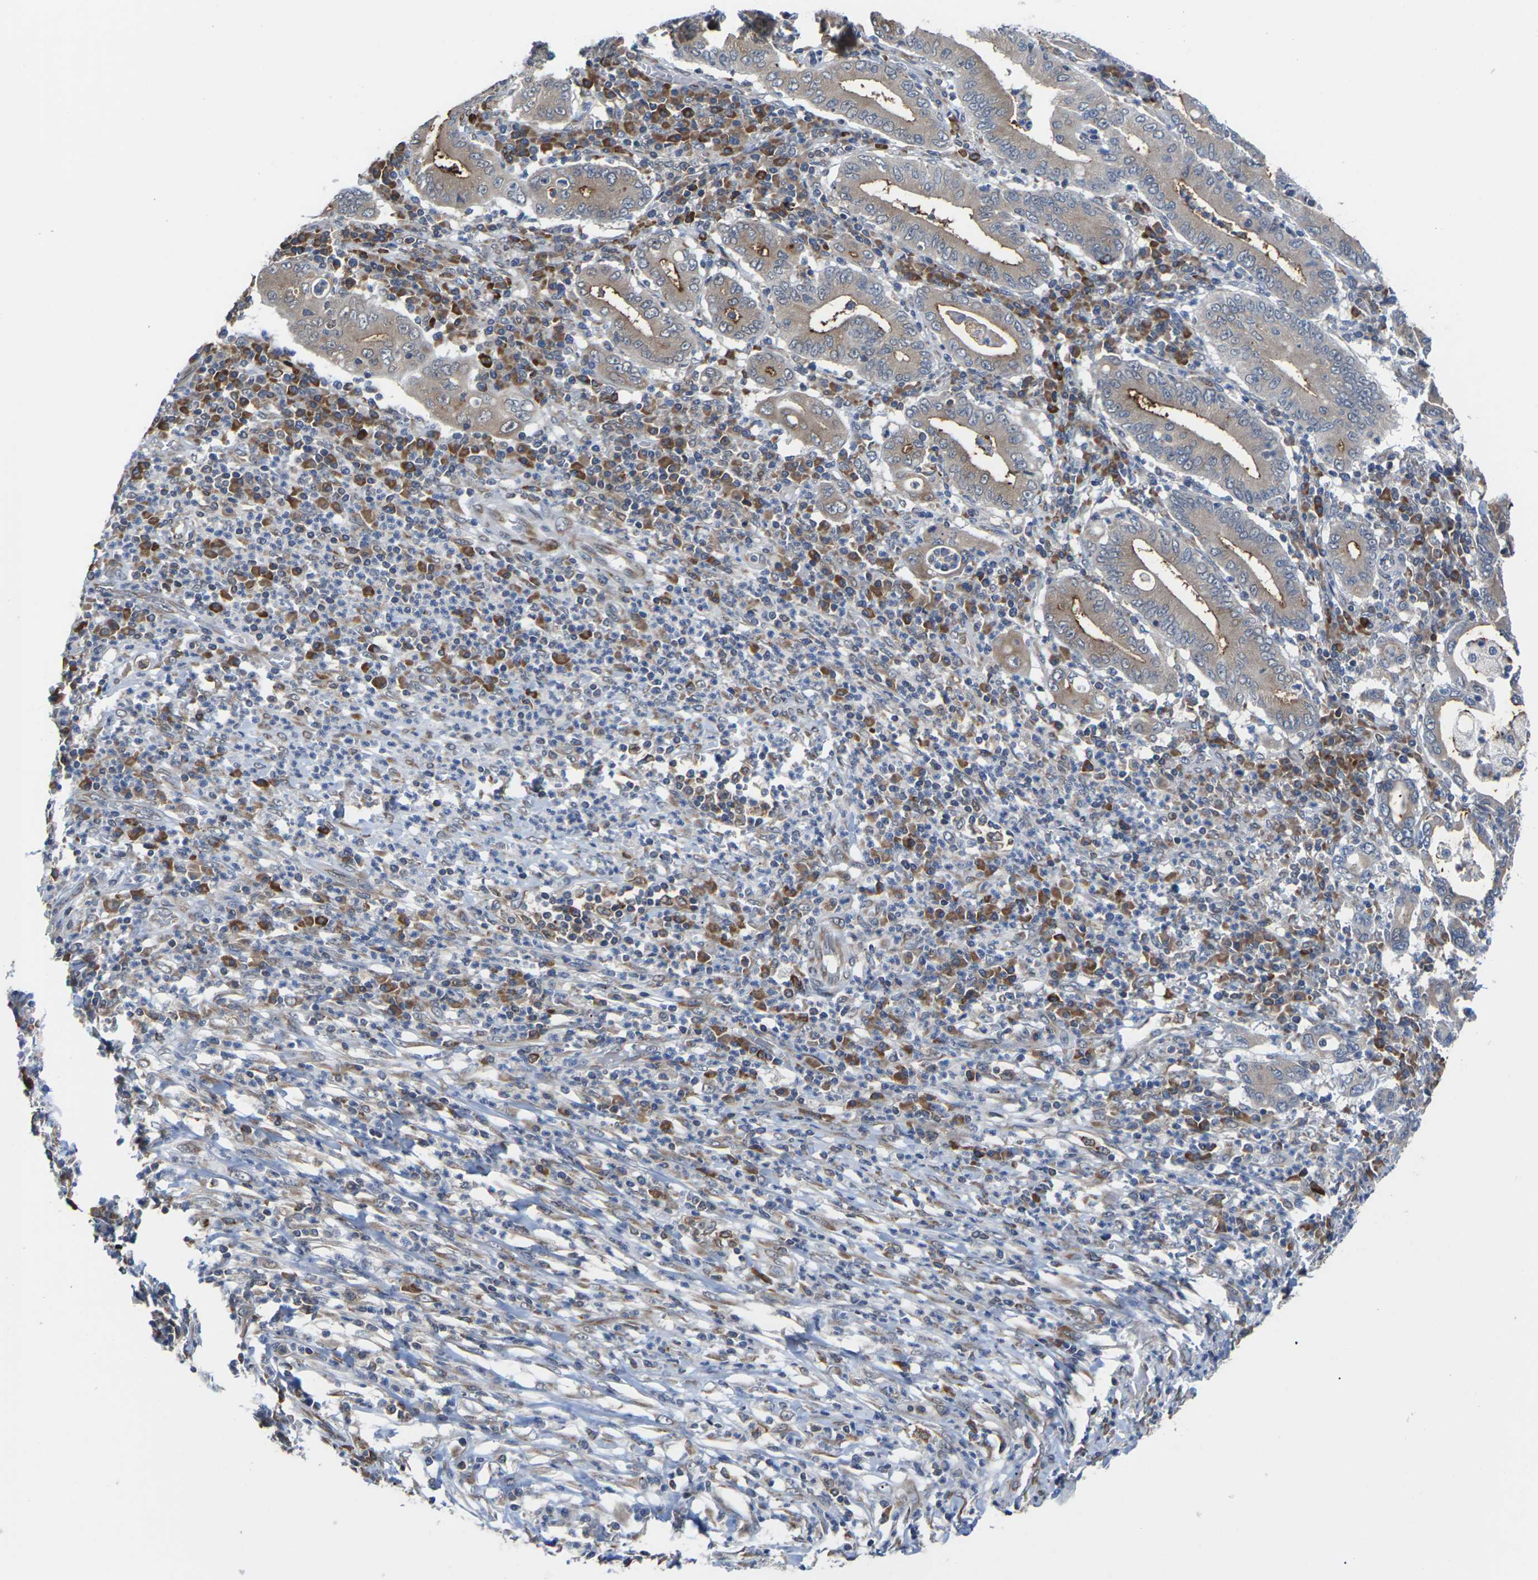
{"staining": {"intensity": "moderate", "quantity": "<25%", "location": "cytoplasmic/membranous"}, "tissue": "stomach cancer", "cell_type": "Tumor cells", "image_type": "cancer", "snomed": [{"axis": "morphology", "description": "Normal tissue, NOS"}, {"axis": "morphology", "description": "Adenocarcinoma, NOS"}, {"axis": "topography", "description": "Esophagus"}, {"axis": "topography", "description": "Stomach, upper"}, {"axis": "topography", "description": "Peripheral nerve tissue"}], "caption": "Protein expression analysis of human stomach cancer reveals moderate cytoplasmic/membranous expression in about <25% of tumor cells.", "gene": "PDZK1IP1", "patient": {"sex": "male", "age": 62}}